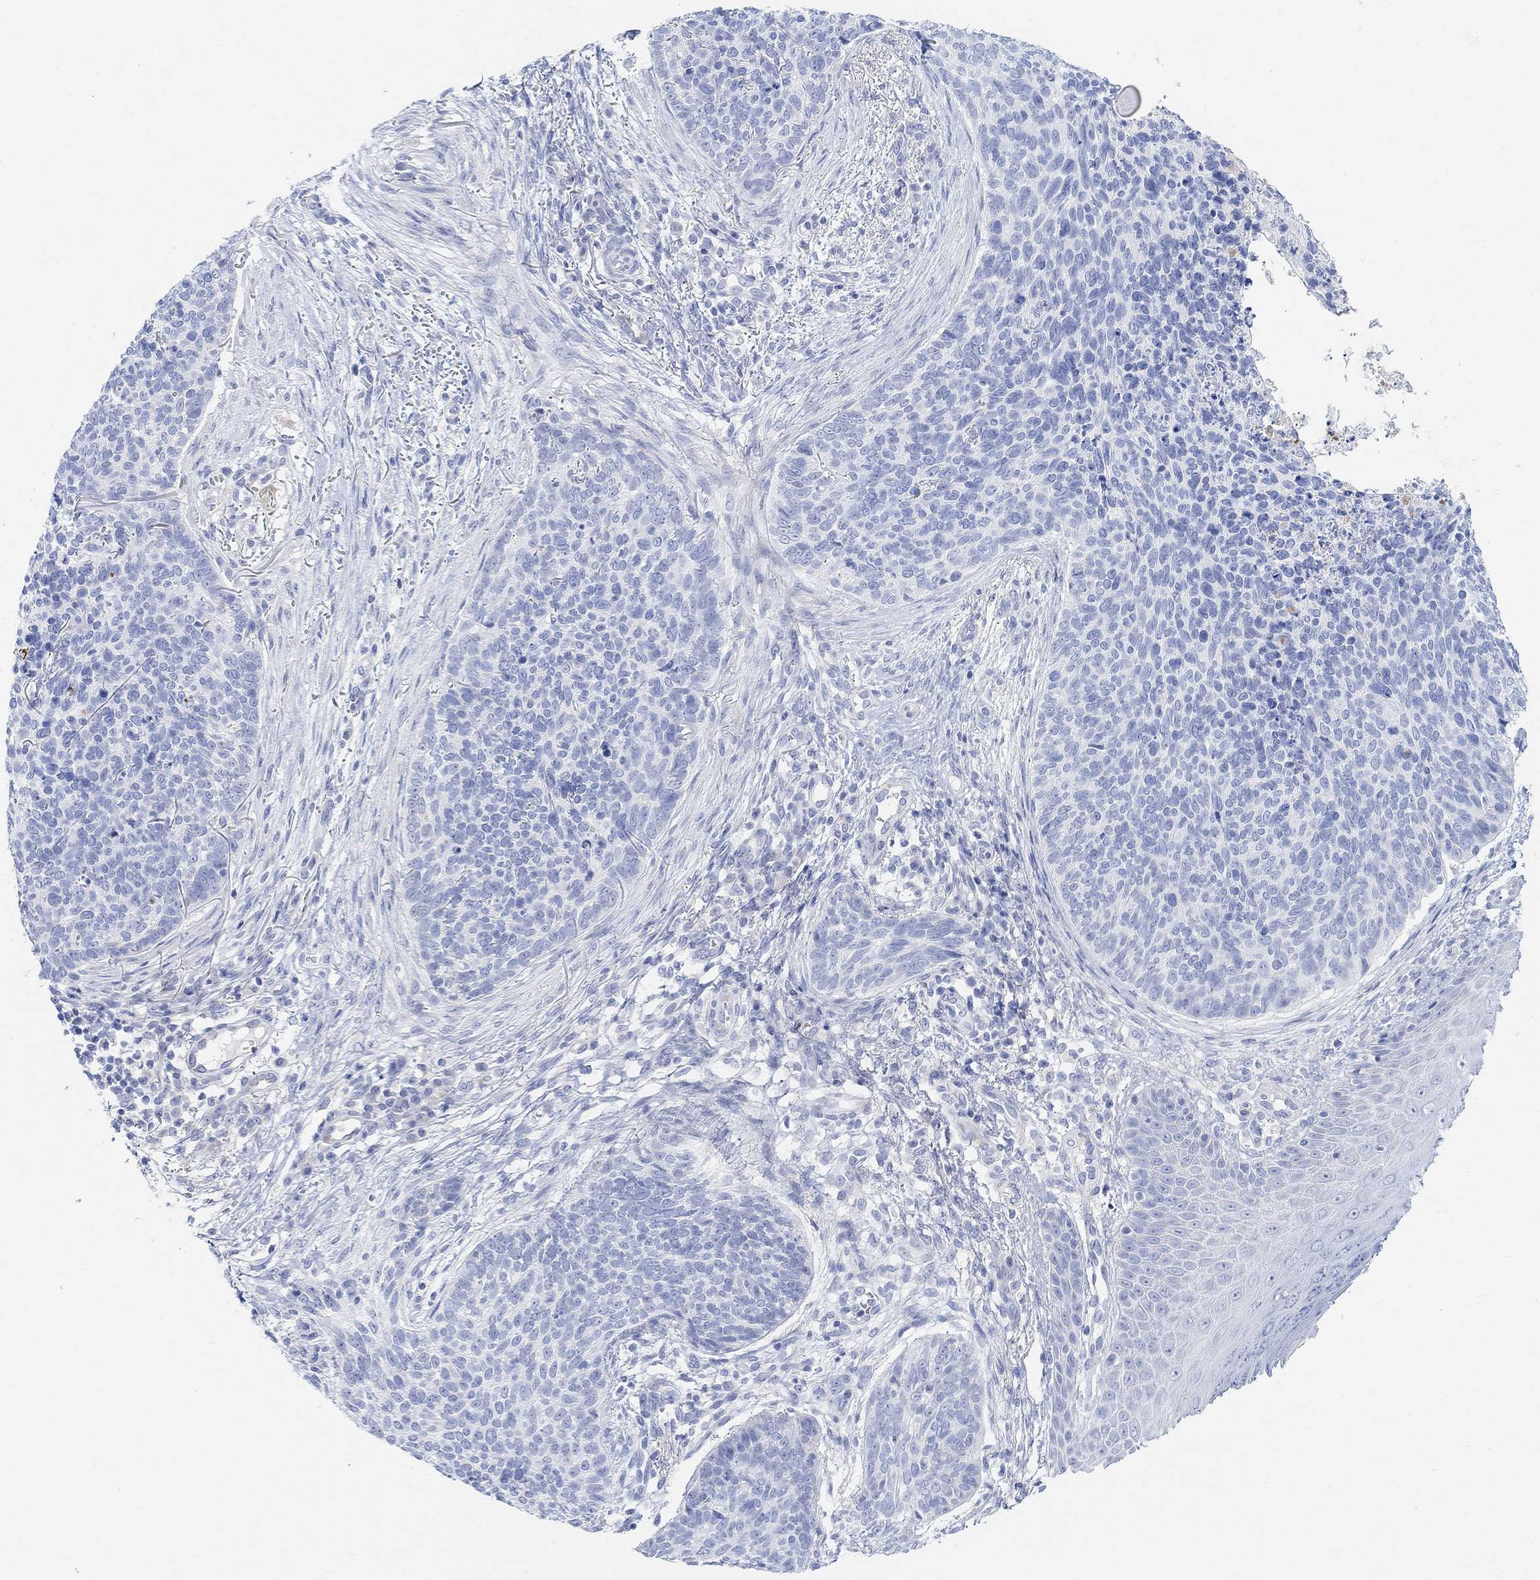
{"staining": {"intensity": "negative", "quantity": "none", "location": "none"}, "tissue": "skin cancer", "cell_type": "Tumor cells", "image_type": "cancer", "snomed": [{"axis": "morphology", "description": "Basal cell carcinoma"}, {"axis": "topography", "description": "Skin"}], "caption": "Immunohistochemistry (IHC) image of neoplastic tissue: basal cell carcinoma (skin) stained with DAB displays no significant protein expression in tumor cells.", "gene": "RETNLB", "patient": {"sex": "male", "age": 64}}